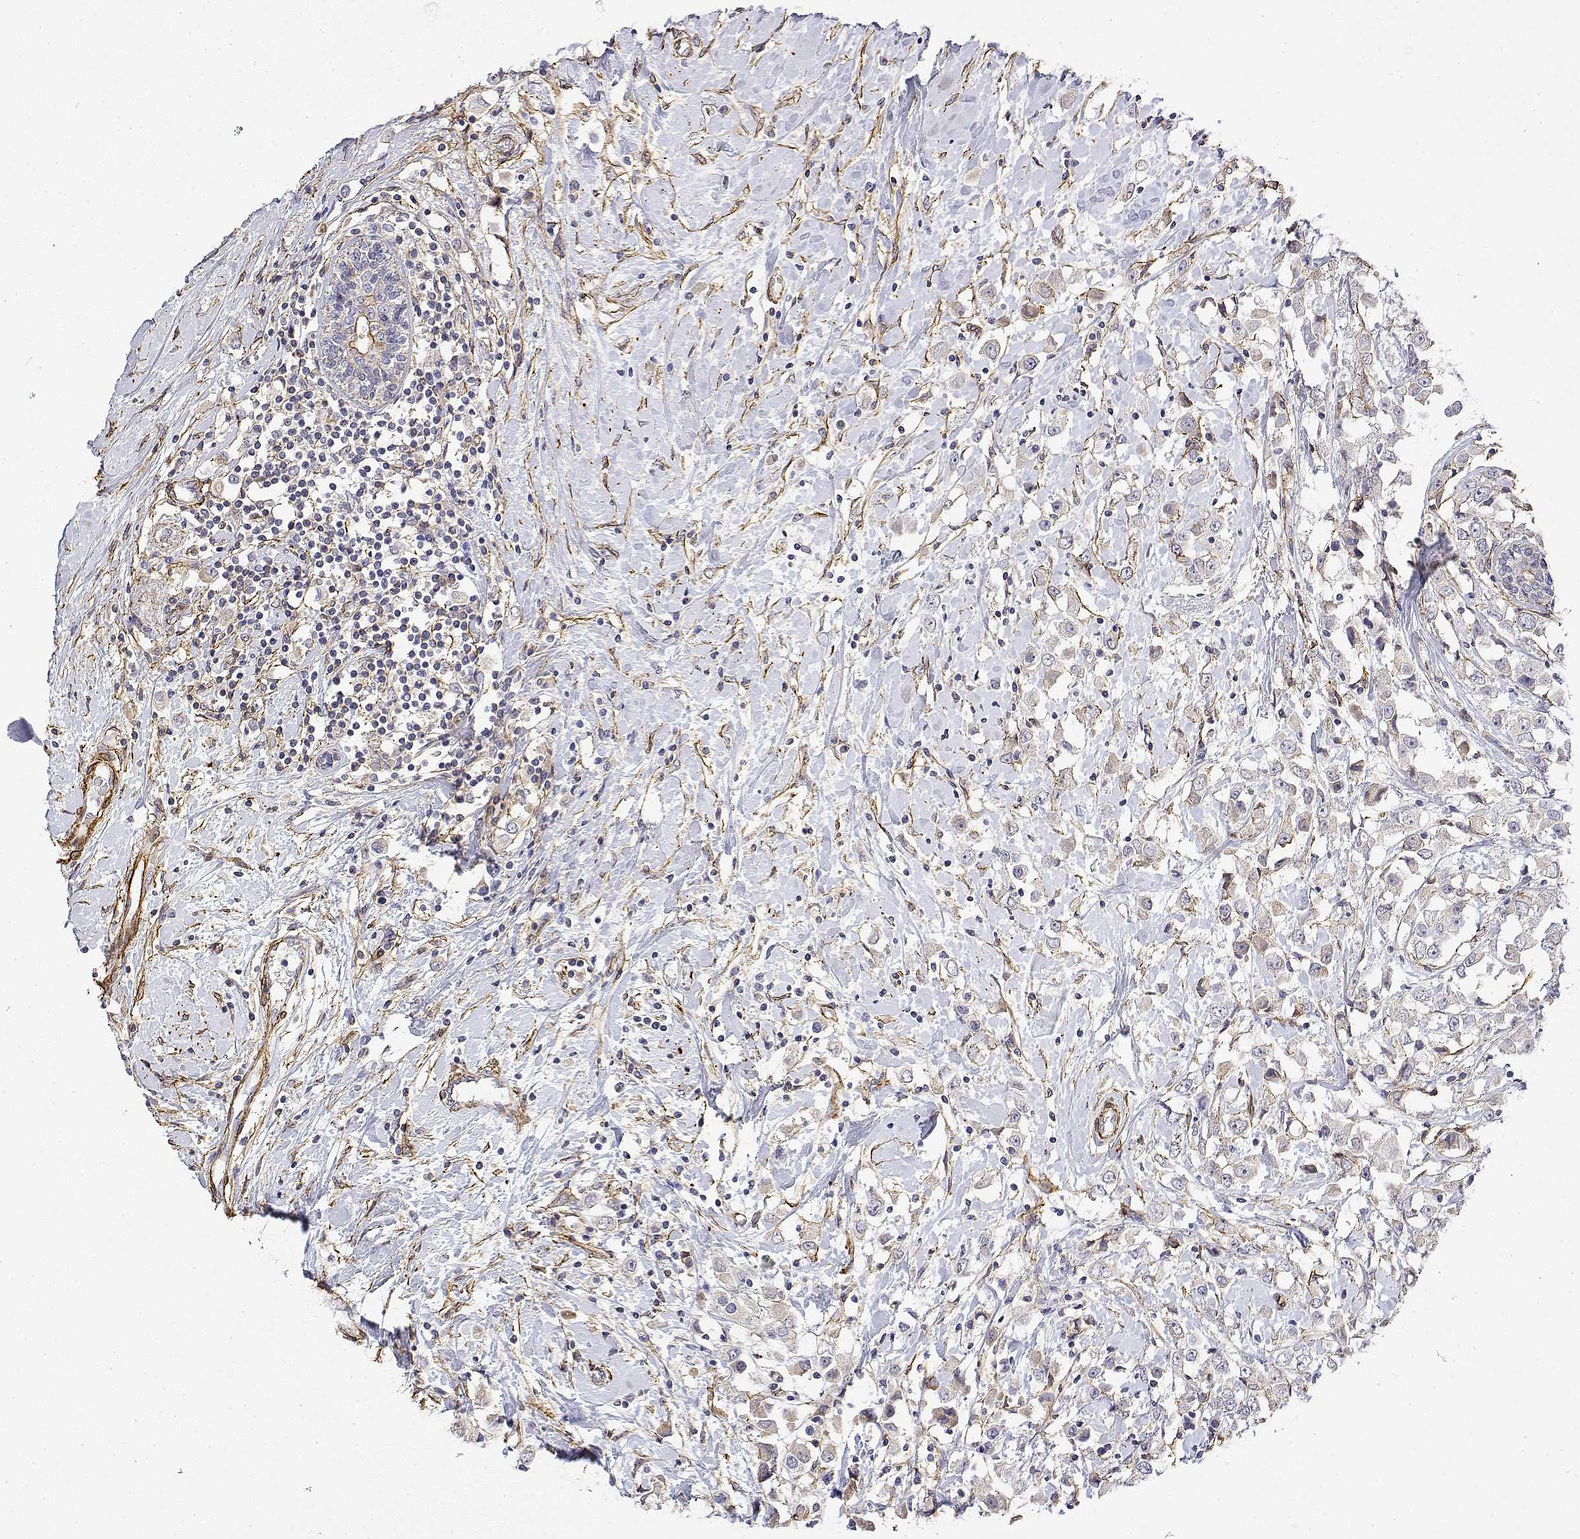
{"staining": {"intensity": "weak", "quantity": "<25%", "location": "cytoplasmic/membranous"}, "tissue": "breast cancer", "cell_type": "Tumor cells", "image_type": "cancer", "snomed": [{"axis": "morphology", "description": "Duct carcinoma"}, {"axis": "topography", "description": "Breast"}], "caption": "IHC of human infiltrating ductal carcinoma (breast) displays no expression in tumor cells.", "gene": "SOWAHD", "patient": {"sex": "female", "age": 61}}